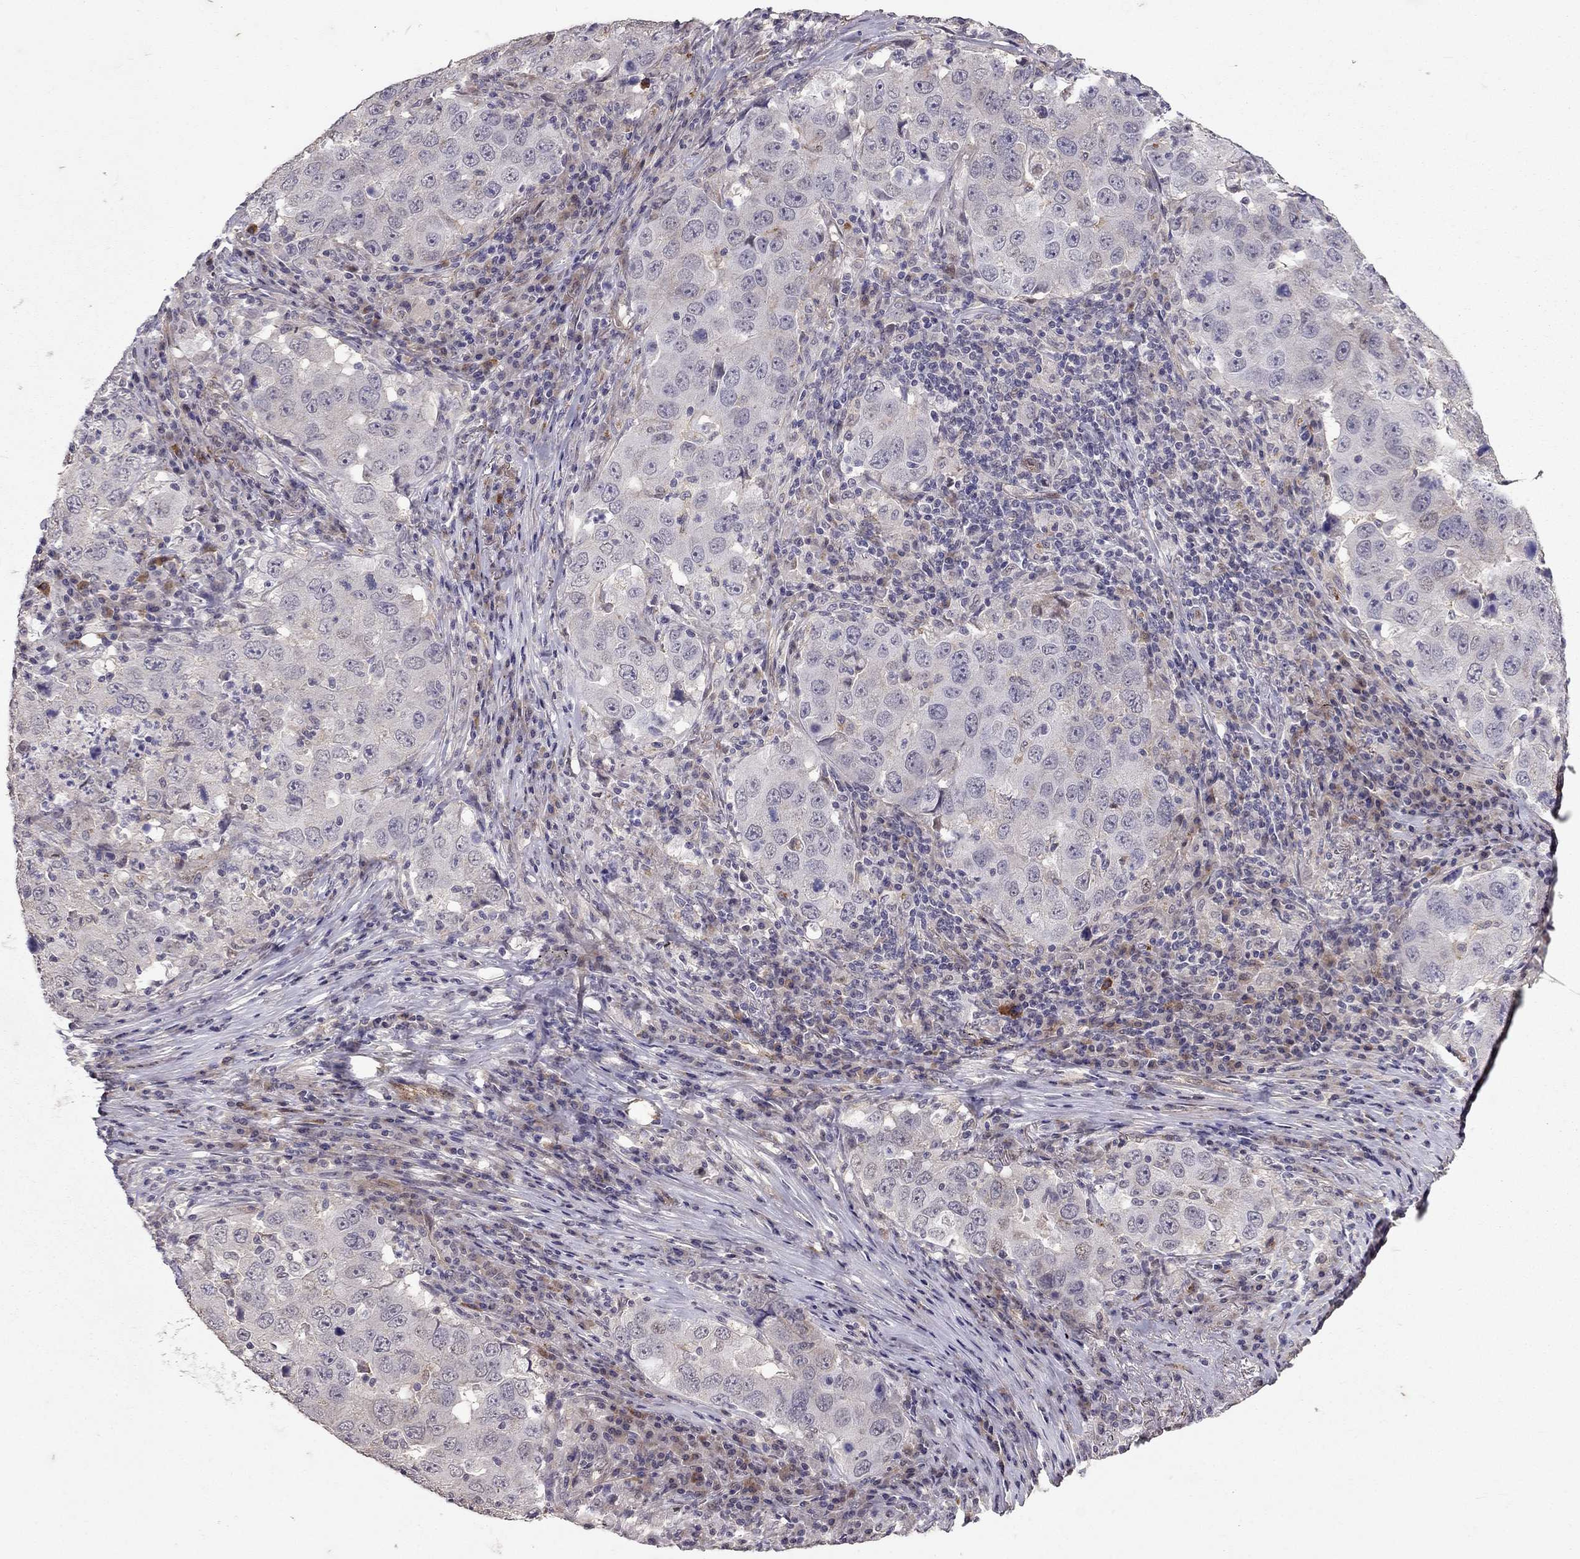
{"staining": {"intensity": "negative", "quantity": "none", "location": "none"}, "tissue": "lung cancer", "cell_type": "Tumor cells", "image_type": "cancer", "snomed": [{"axis": "morphology", "description": "Adenocarcinoma, NOS"}, {"axis": "topography", "description": "Lung"}], "caption": "DAB (3,3'-diaminobenzidine) immunohistochemical staining of adenocarcinoma (lung) exhibits no significant expression in tumor cells.", "gene": "RASIP1", "patient": {"sex": "male", "age": 73}}